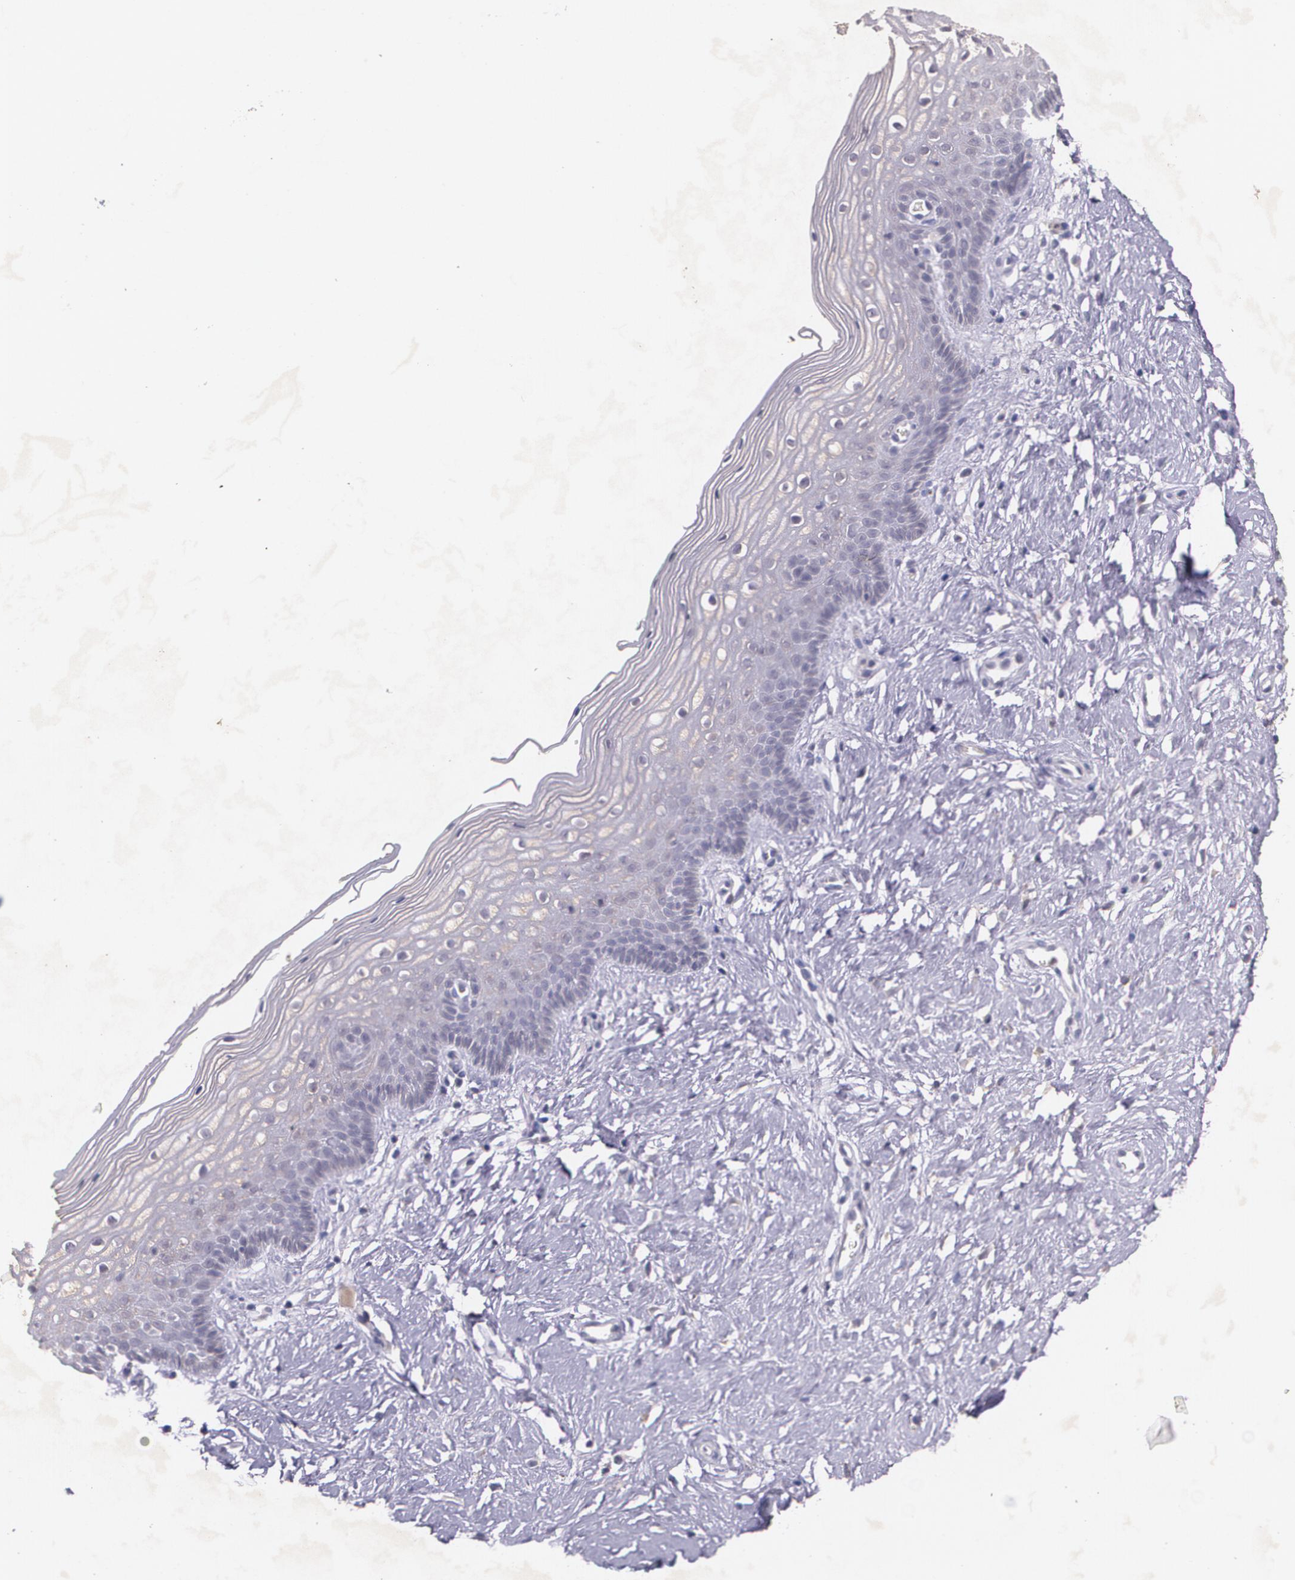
{"staining": {"intensity": "negative", "quantity": "none", "location": "none"}, "tissue": "vagina", "cell_type": "Squamous epithelial cells", "image_type": "normal", "snomed": [{"axis": "morphology", "description": "Normal tissue, NOS"}, {"axis": "topography", "description": "Vagina"}], "caption": "Histopathology image shows no significant protein staining in squamous epithelial cells of benign vagina. (DAB IHC, high magnification).", "gene": "TM4SF1", "patient": {"sex": "female", "age": 46}}